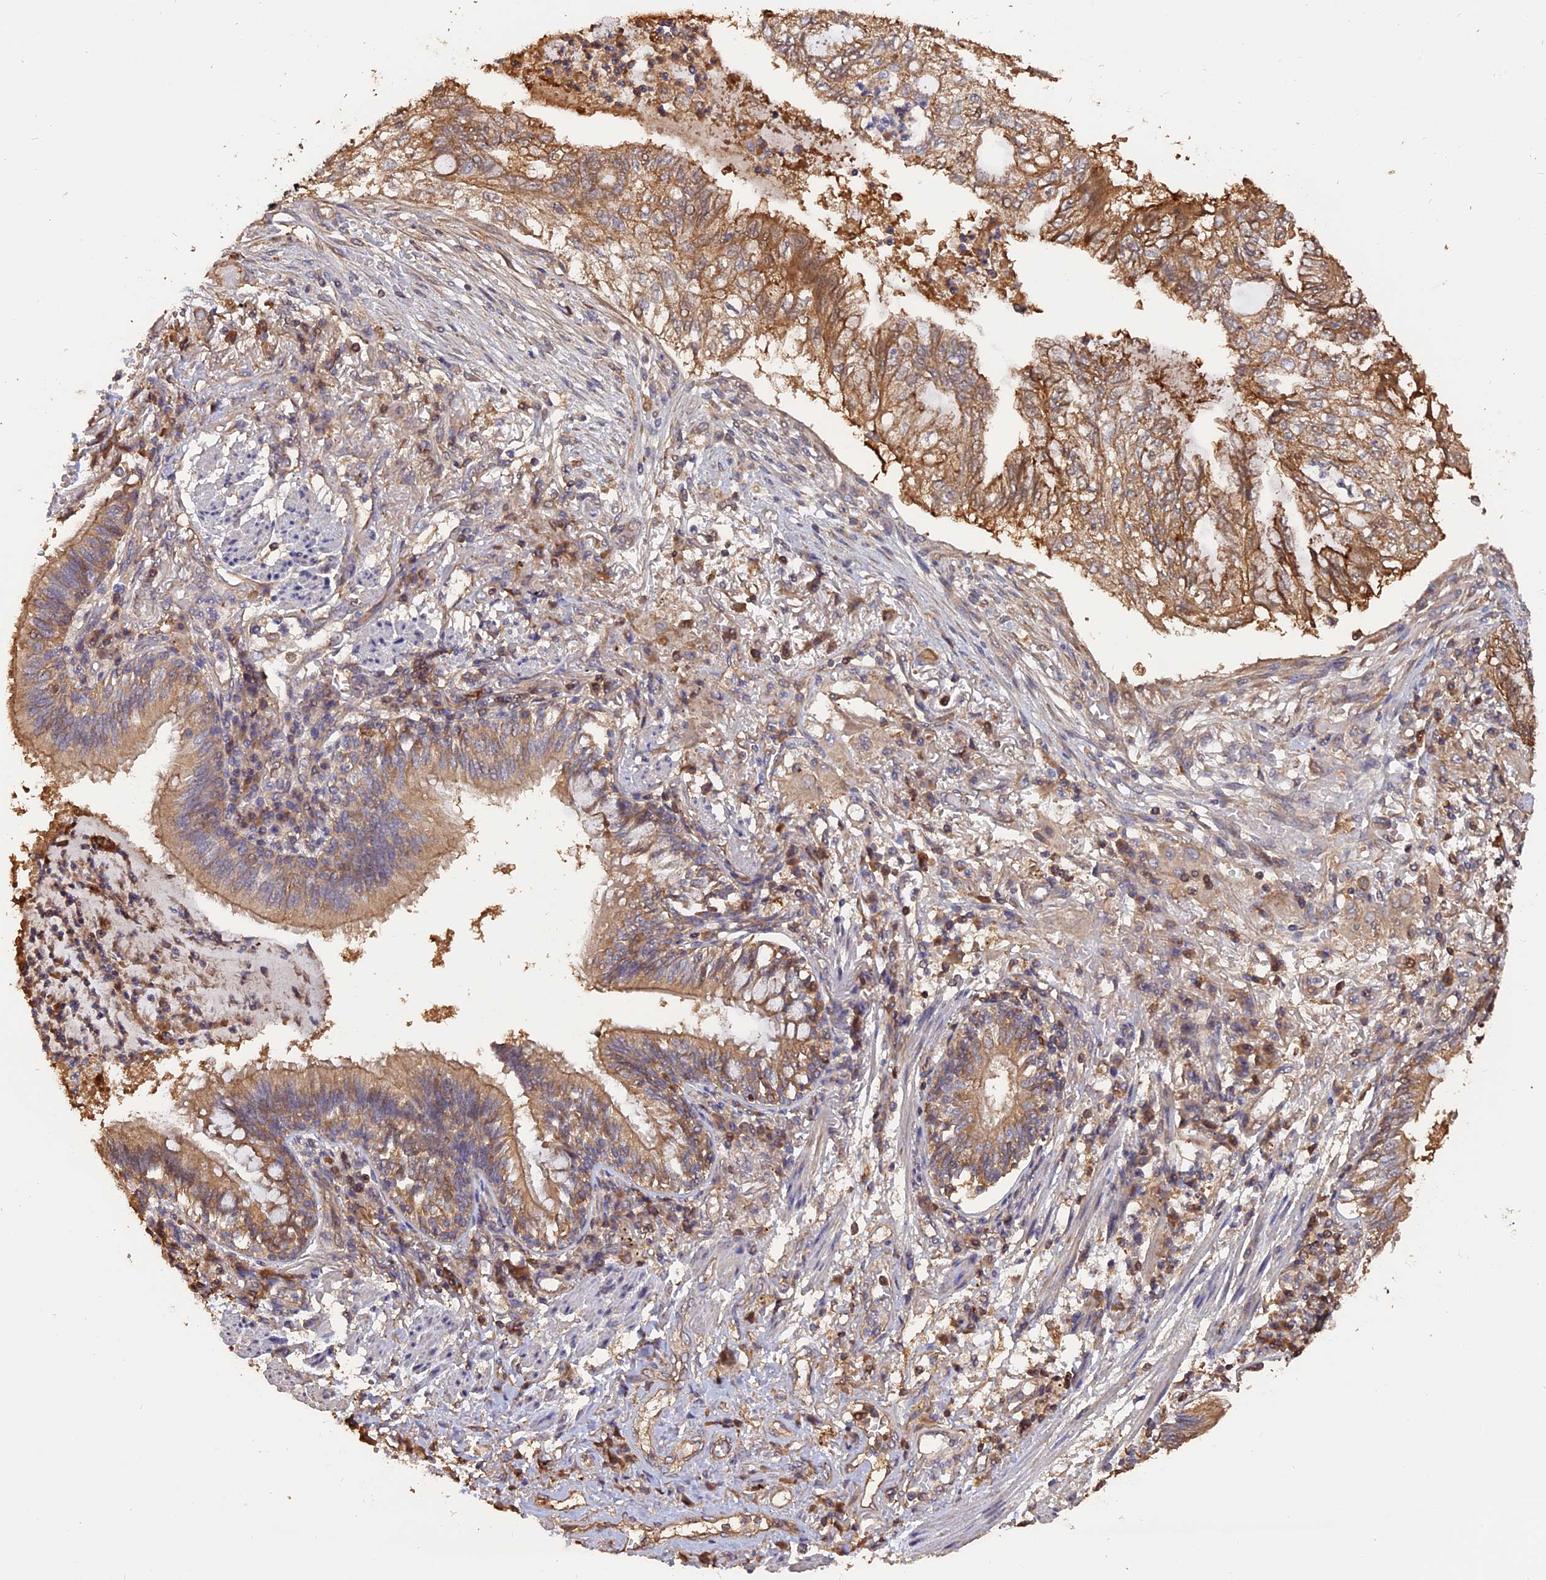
{"staining": {"intensity": "moderate", "quantity": ">75%", "location": "cytoplasmic/membranous"}, "tissue": "lung cancer", "cell_type": "Tumor cells", "image_type": "cancer", "snomed": [{"axis": "morphology", "description": "Adenocarcinoma, NOS"}, {"axis": "topography", "description": "Lung"}], "caption": "A brown stain highlights moderate cytoplasmic/membranous positivity of a protein in lung cancer (adenocarcinoma) tumor cells.", "gene": "RASAL1", "patient": {"sex": "female", "age": 70}}